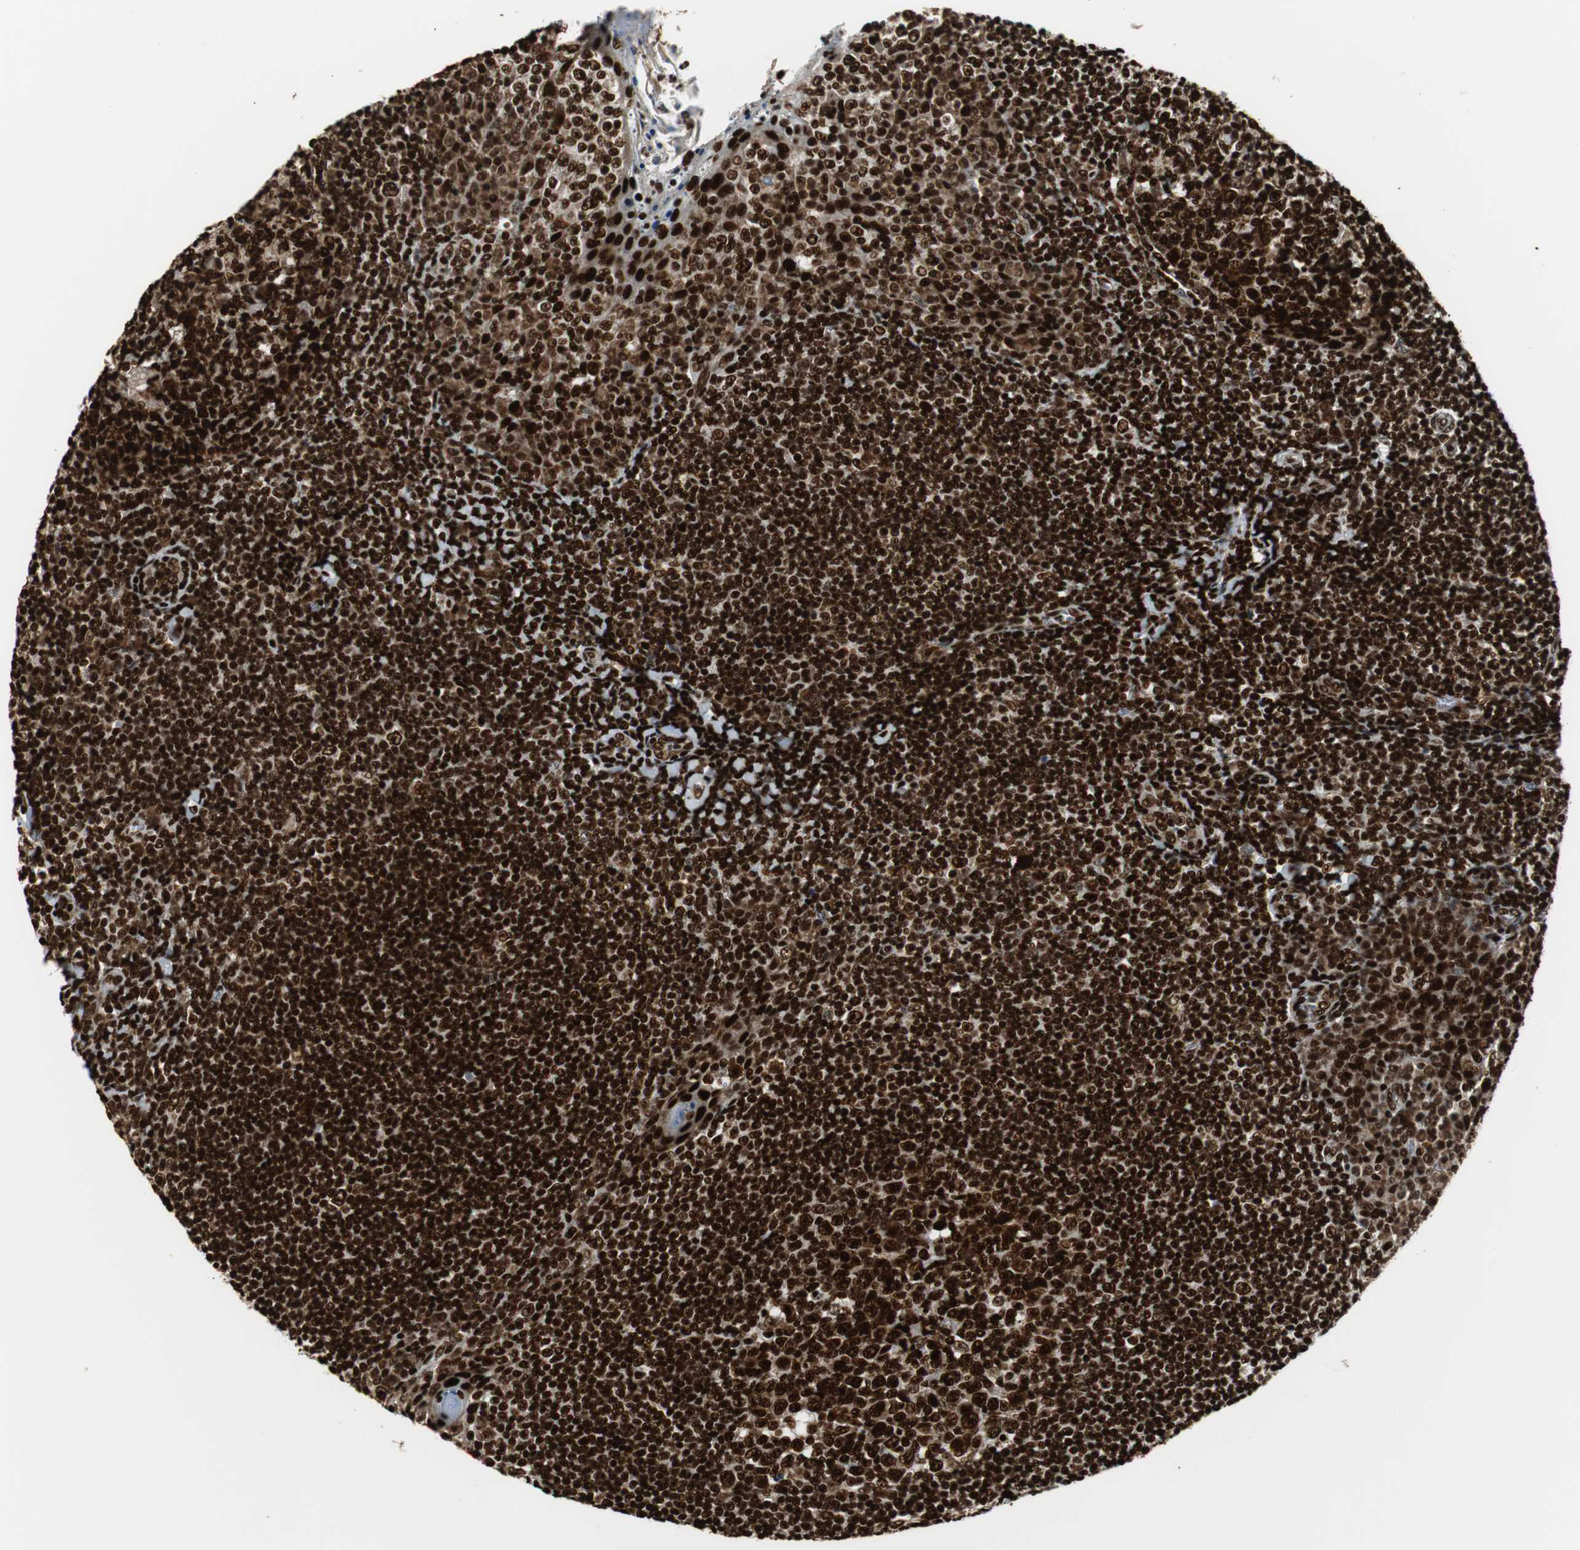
{"staining": {"intensity": "strong", "quantity": ">75%", "location": "nuclear"}, "tissue": "tonsil", "cell_type": "Germinal center cells", "image_type": "normal", "snomed": [{"axis": "morphology", "description": "Normal tissue, NOS"}, {"axis": "topography", "description": "Tonsil"}], "caption": "Tonsil stained with a brown dye shows strong nuclear positive expression in approximately >75% of germinal center cells.", "gene": "HDAC1", "patient": {"sex": "male", "age": 31}}